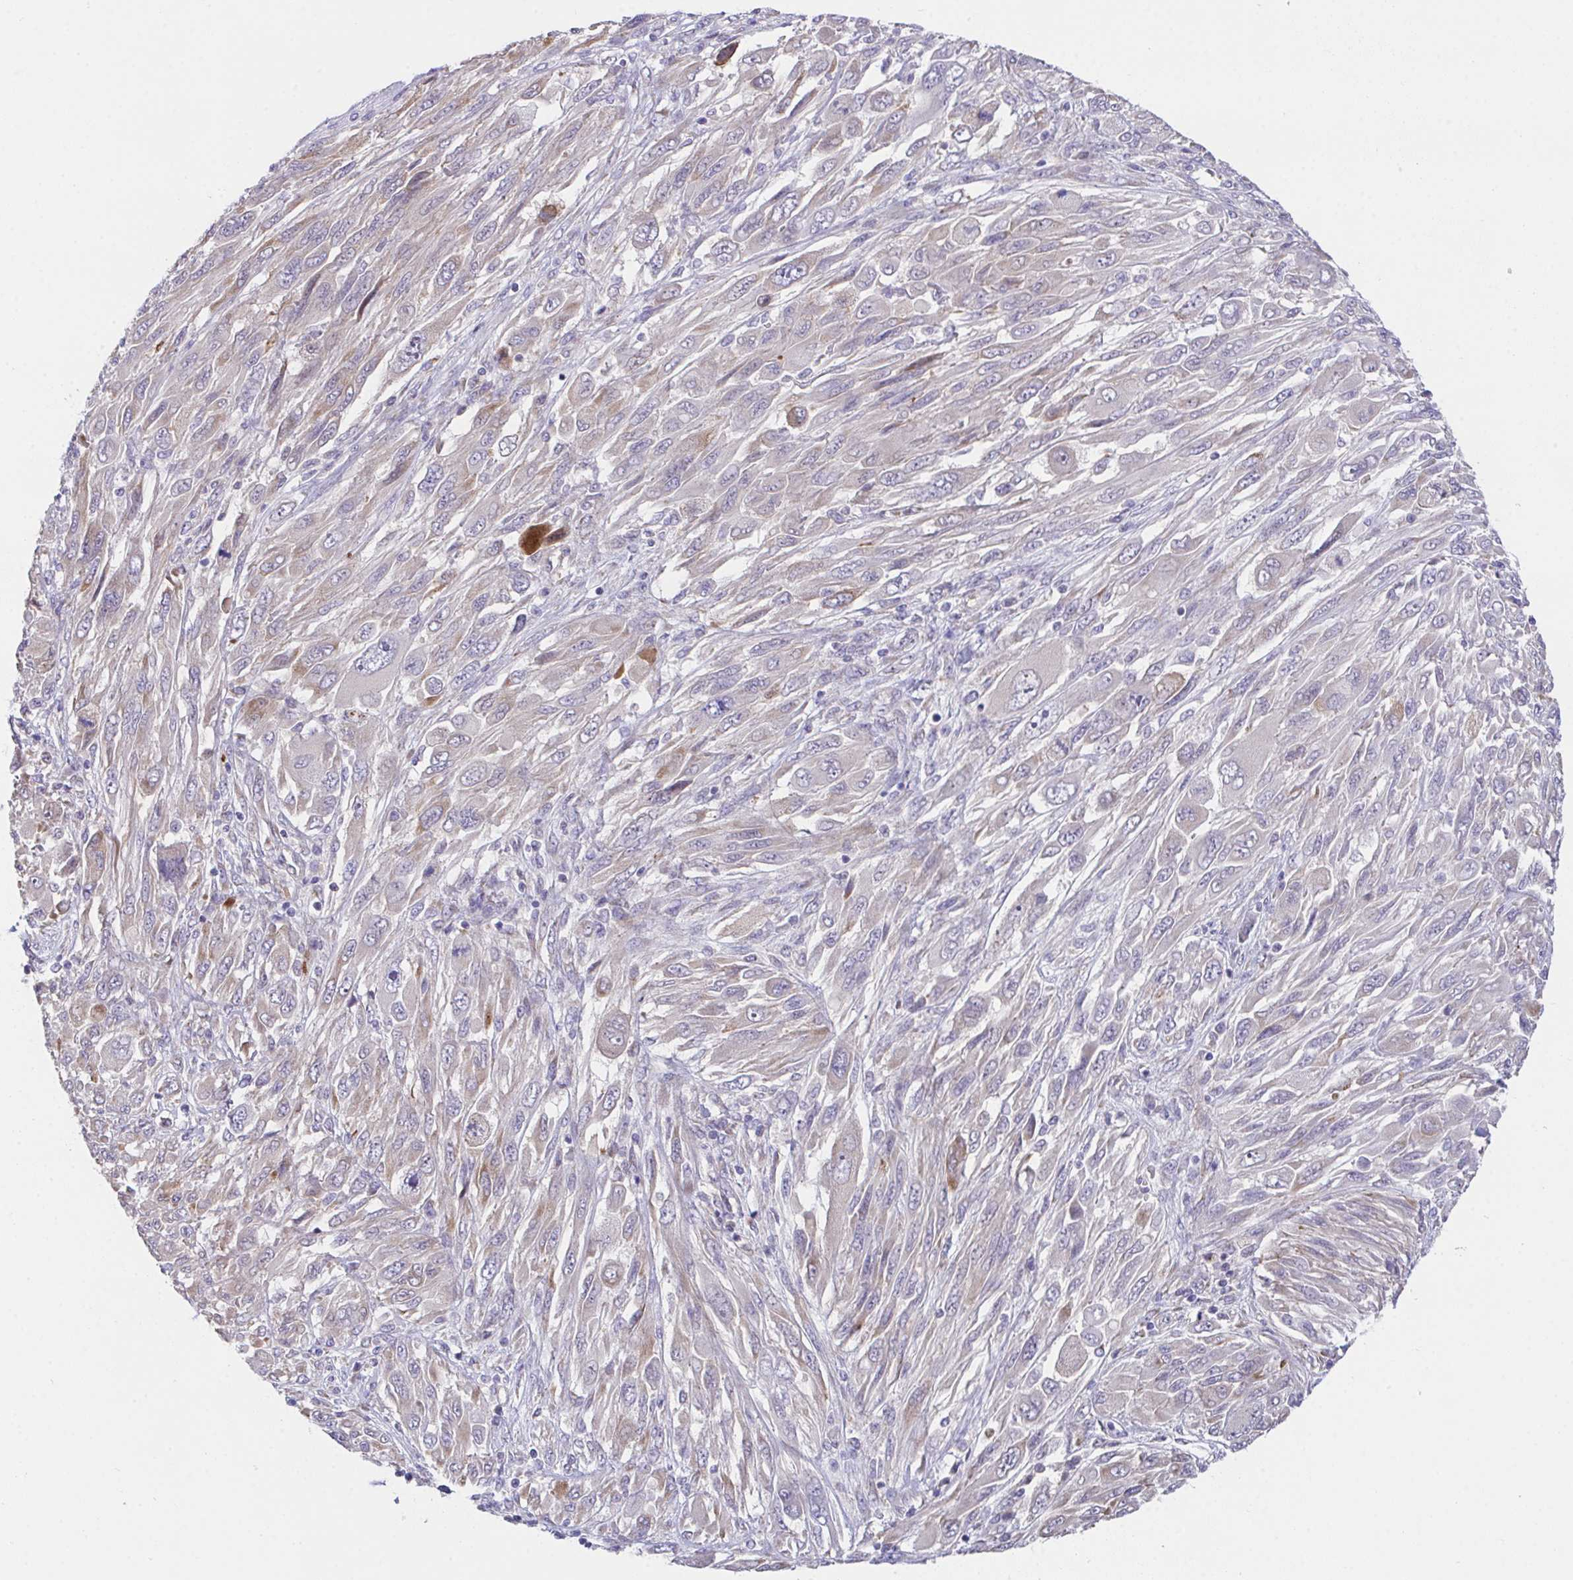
{"staining": {"intensity": "negative", "quantity": "none", "location": "none"}, "tissue": "melanoma", "cell_type": "Tumor cells", "image_type": "cancer", "snomed": [{"axis": "morphology", "description": "Malignant melanoma, NOS"}, {"axis": "topography", "description": "Skin"}], "caption": "Immunohistochemical staining of melanoma reveals no significant staining in tumor cells.", "gene": "MIA3", "patient": {"sex": "female", "age": 91}}